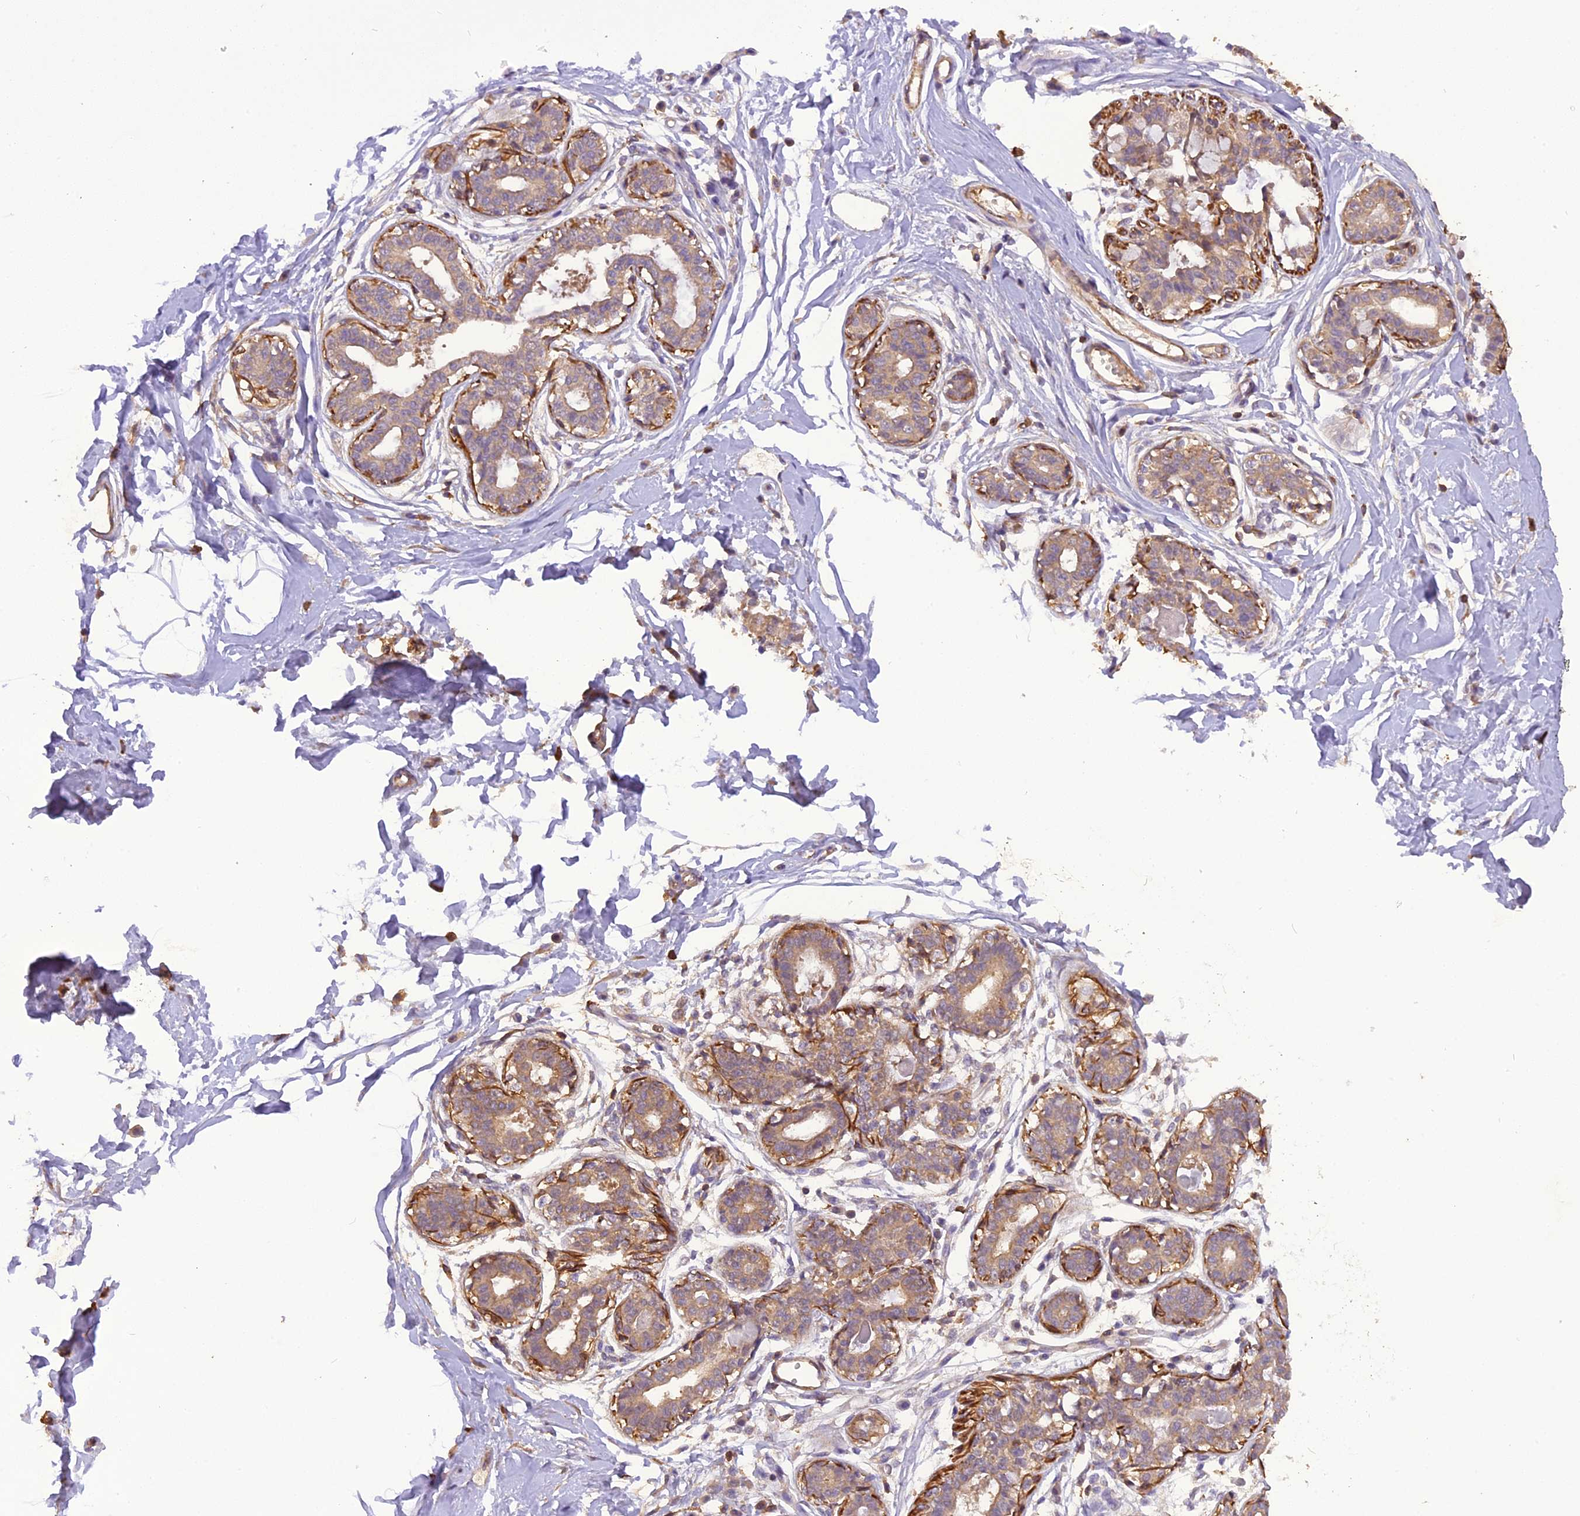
{"staining": {"intensity": "negative", "quantity": "none", "location": "none"}, "tissue": "breast", "cell_type": "Adipocytes", "image_type": "normal", "snomed": [{"axis": "morphology", "description": "Normal tissue, NOS"}, {"axis": "topography", "description": "Breast"}], "caption": "IHC histopathology image of benign breast: breast stained with DAB displays no significant protein positivity in adipocytes.", "gene": "STOML1", "patient": {"sex": "female", "age": 45}}